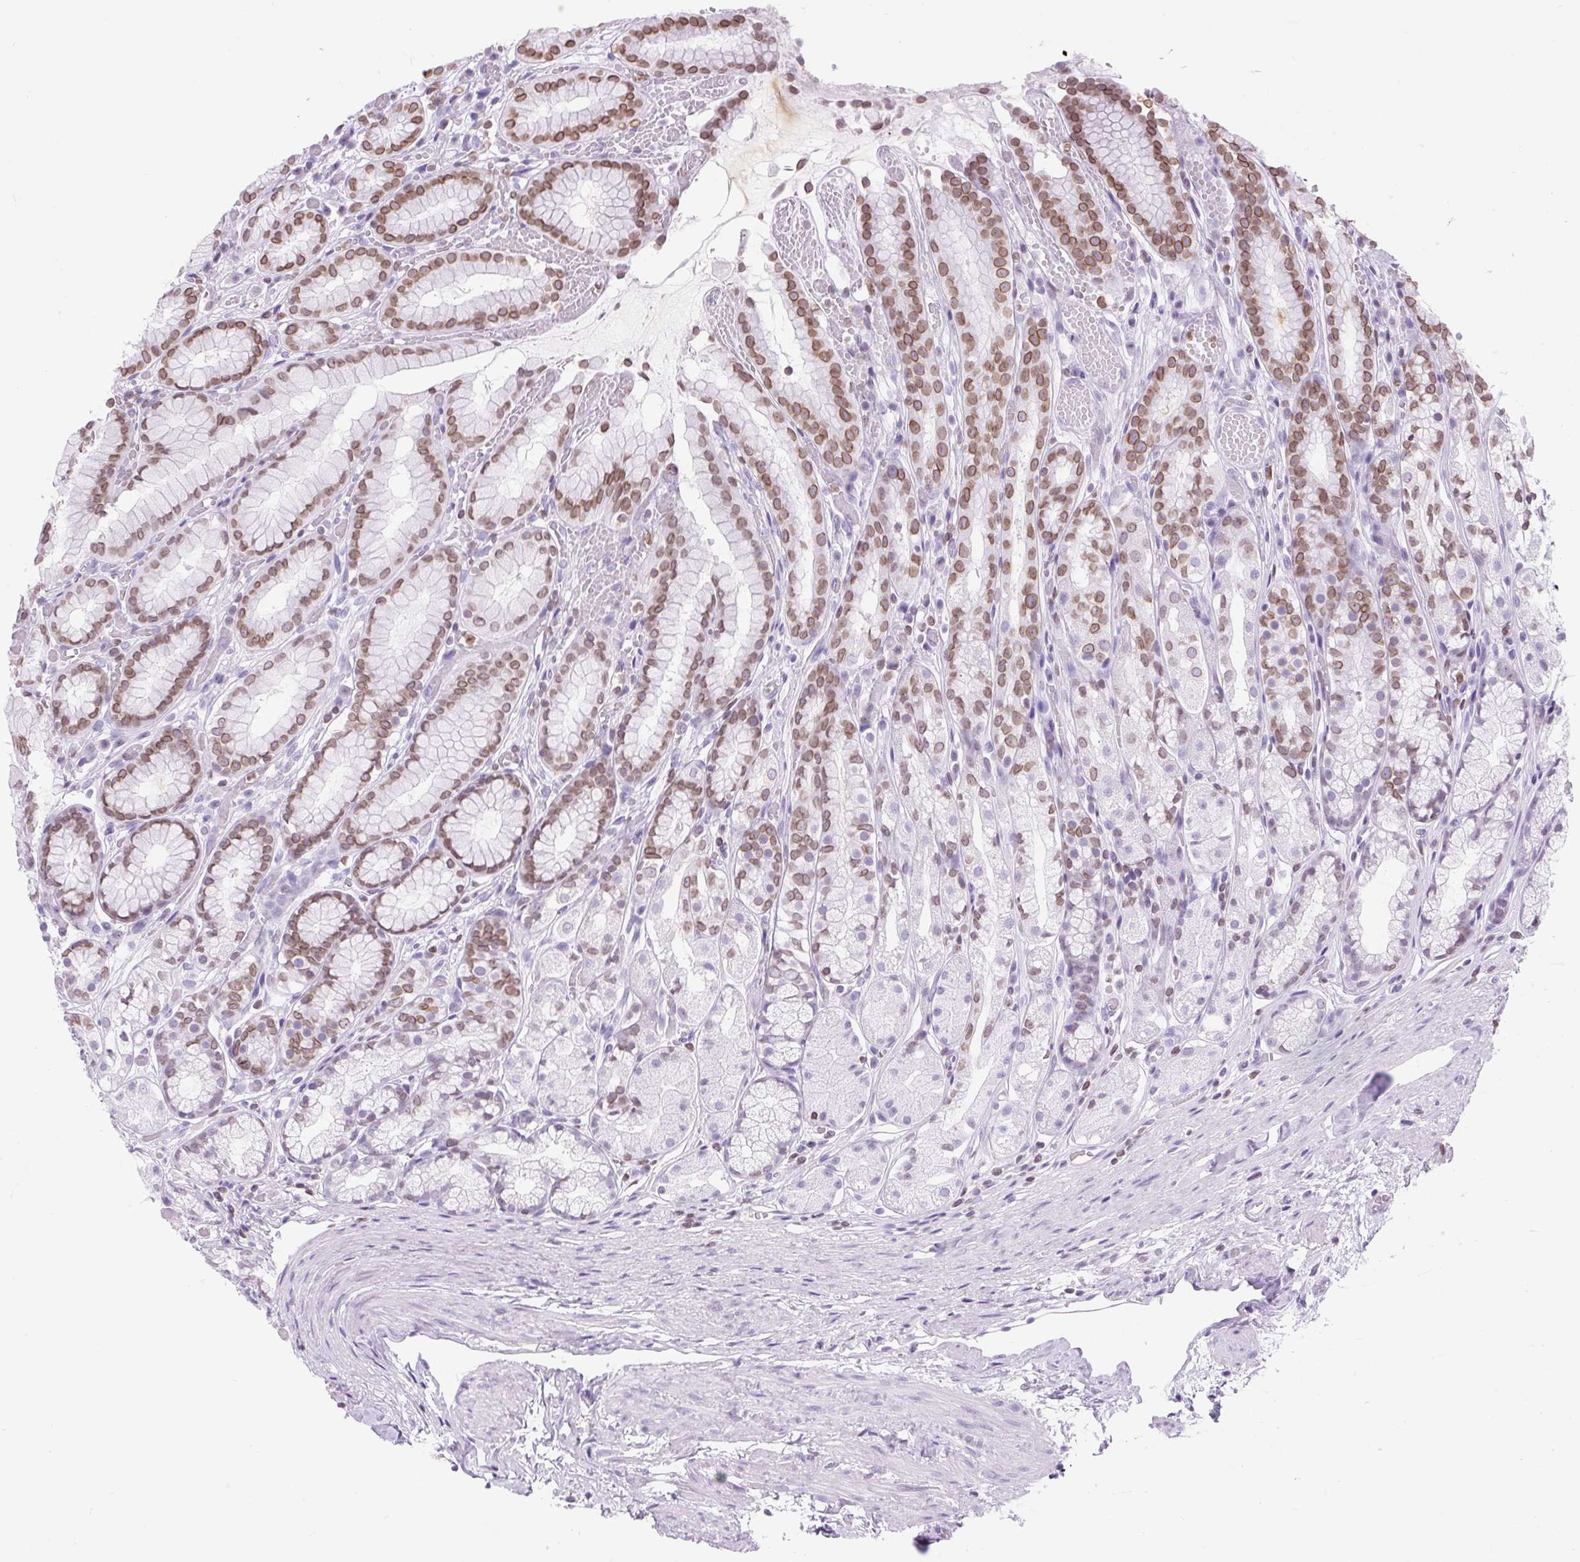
{"staining": {"intensity": "moderate", "quantity": "<25%", "location": "cytoplasmic/membranous,nuclear"}, "tissue": "stomach", "cell_type": "Glandular cells", "image_type": "normal", "snomed": [{"axis": "morphology", "description": "Normal tissue, NOS"}, {"axis": "topography", "description": "Smooth muscle"}, {"axis": "topography", "description": "Stomach"}], "caption": "Immunohistochemical staining of benign human stomach displays <25% levels of moderate cytoplasmic/membranous,nuclear protein positivity in about <25% of glandular cells.", "gene": "VPREB1", "patient": {"sex": "male", "age": 70}}